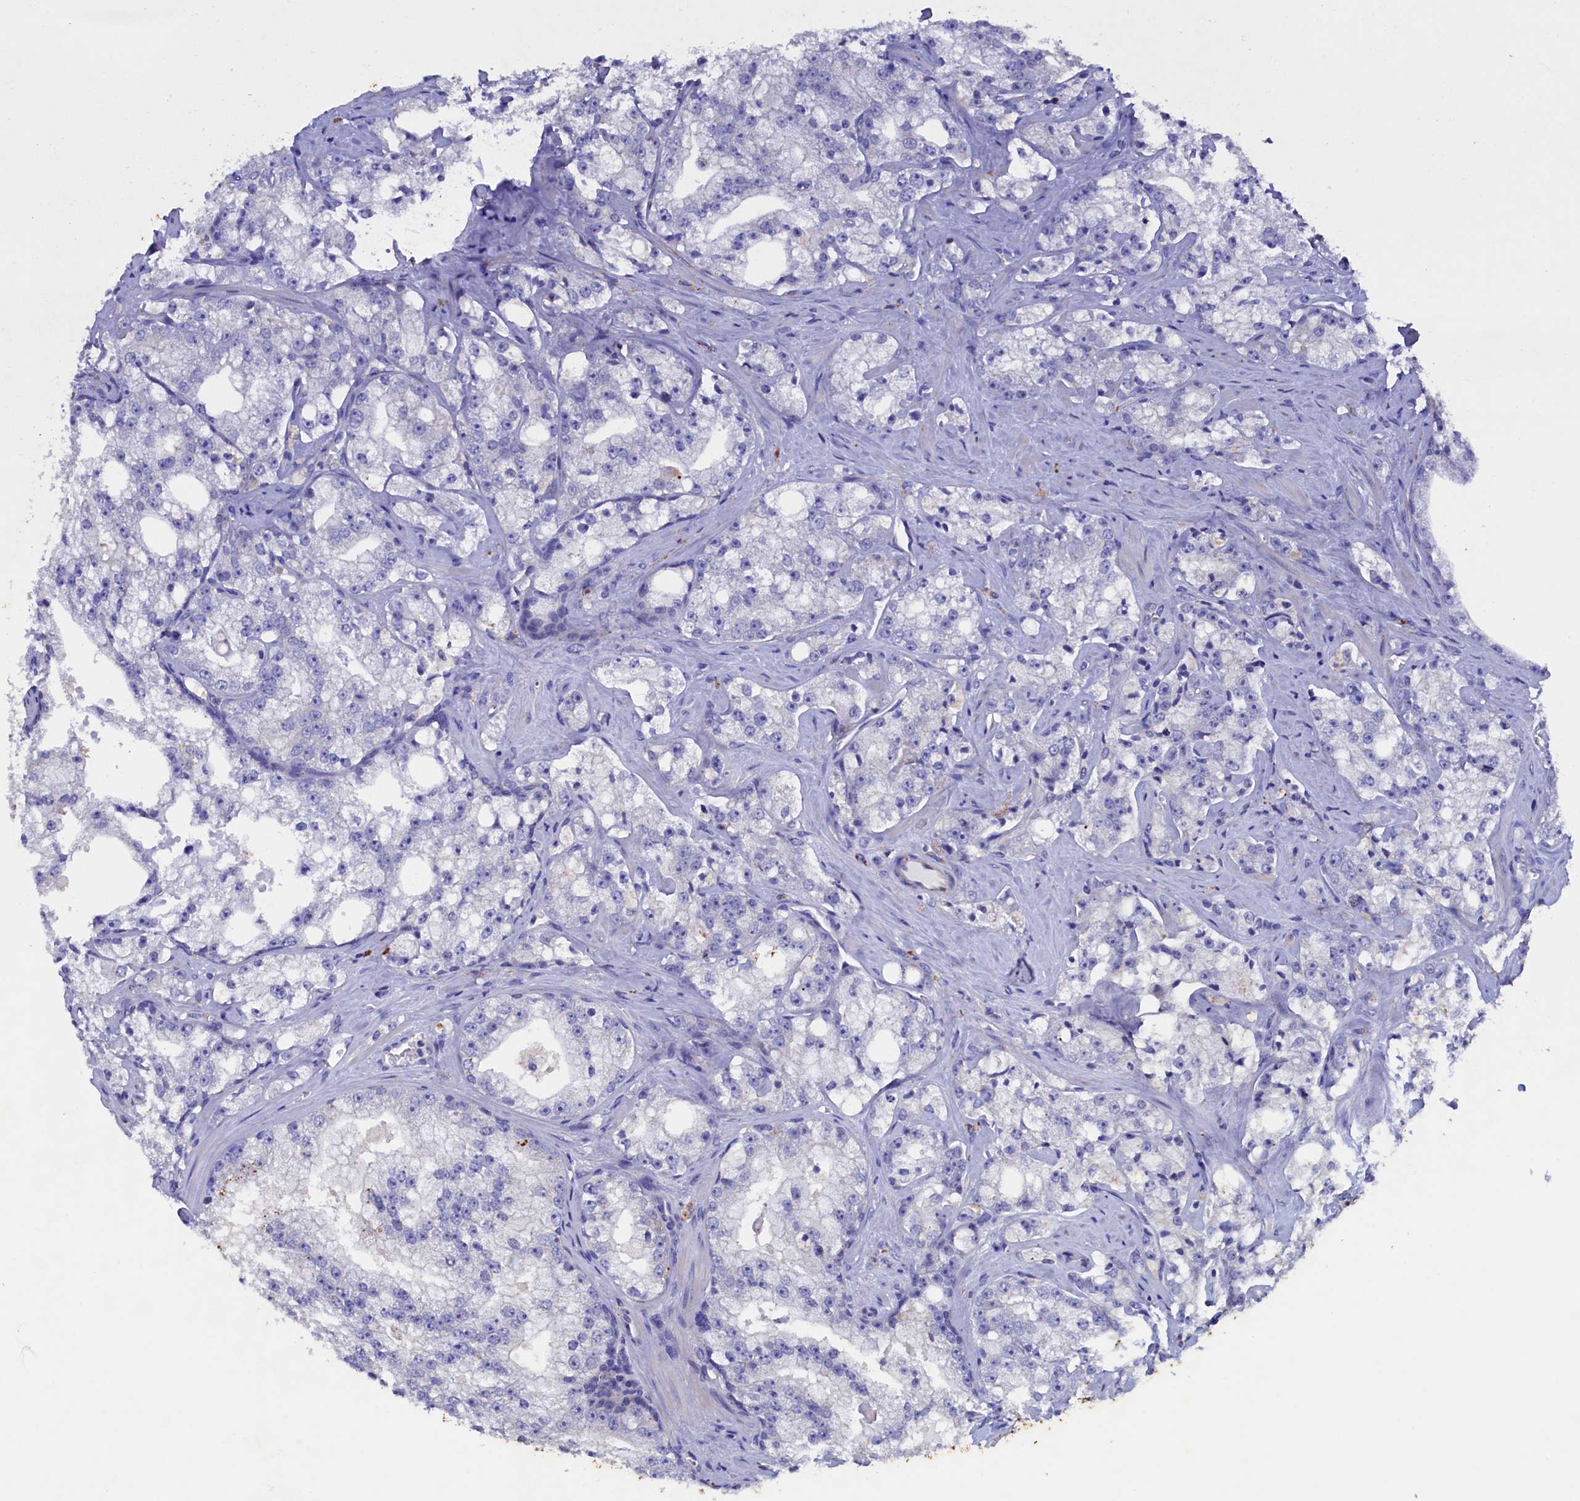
{"staining": {"intensity": "negative", "quantity": "none", "location": "none"}, "tissue": "prostate cancer", "cell_type": "Tumor cells", "image_type": "cancer", "snomed": [{"axis": "morphology", "description": "Adenocarcinoma, High grade"}, {"axis": "topography", "description": "Prostate"}], "caption": "A photomicrograph of human high-grade adenocarcinoma (prostate) is negative for staining in tumor cells. The staining is performed using DAB brown chromogen with nuclei counter-stained in using hematoxylin.", "gene": "CBLIF", "patient": {"sex": "male", "age": 64}}